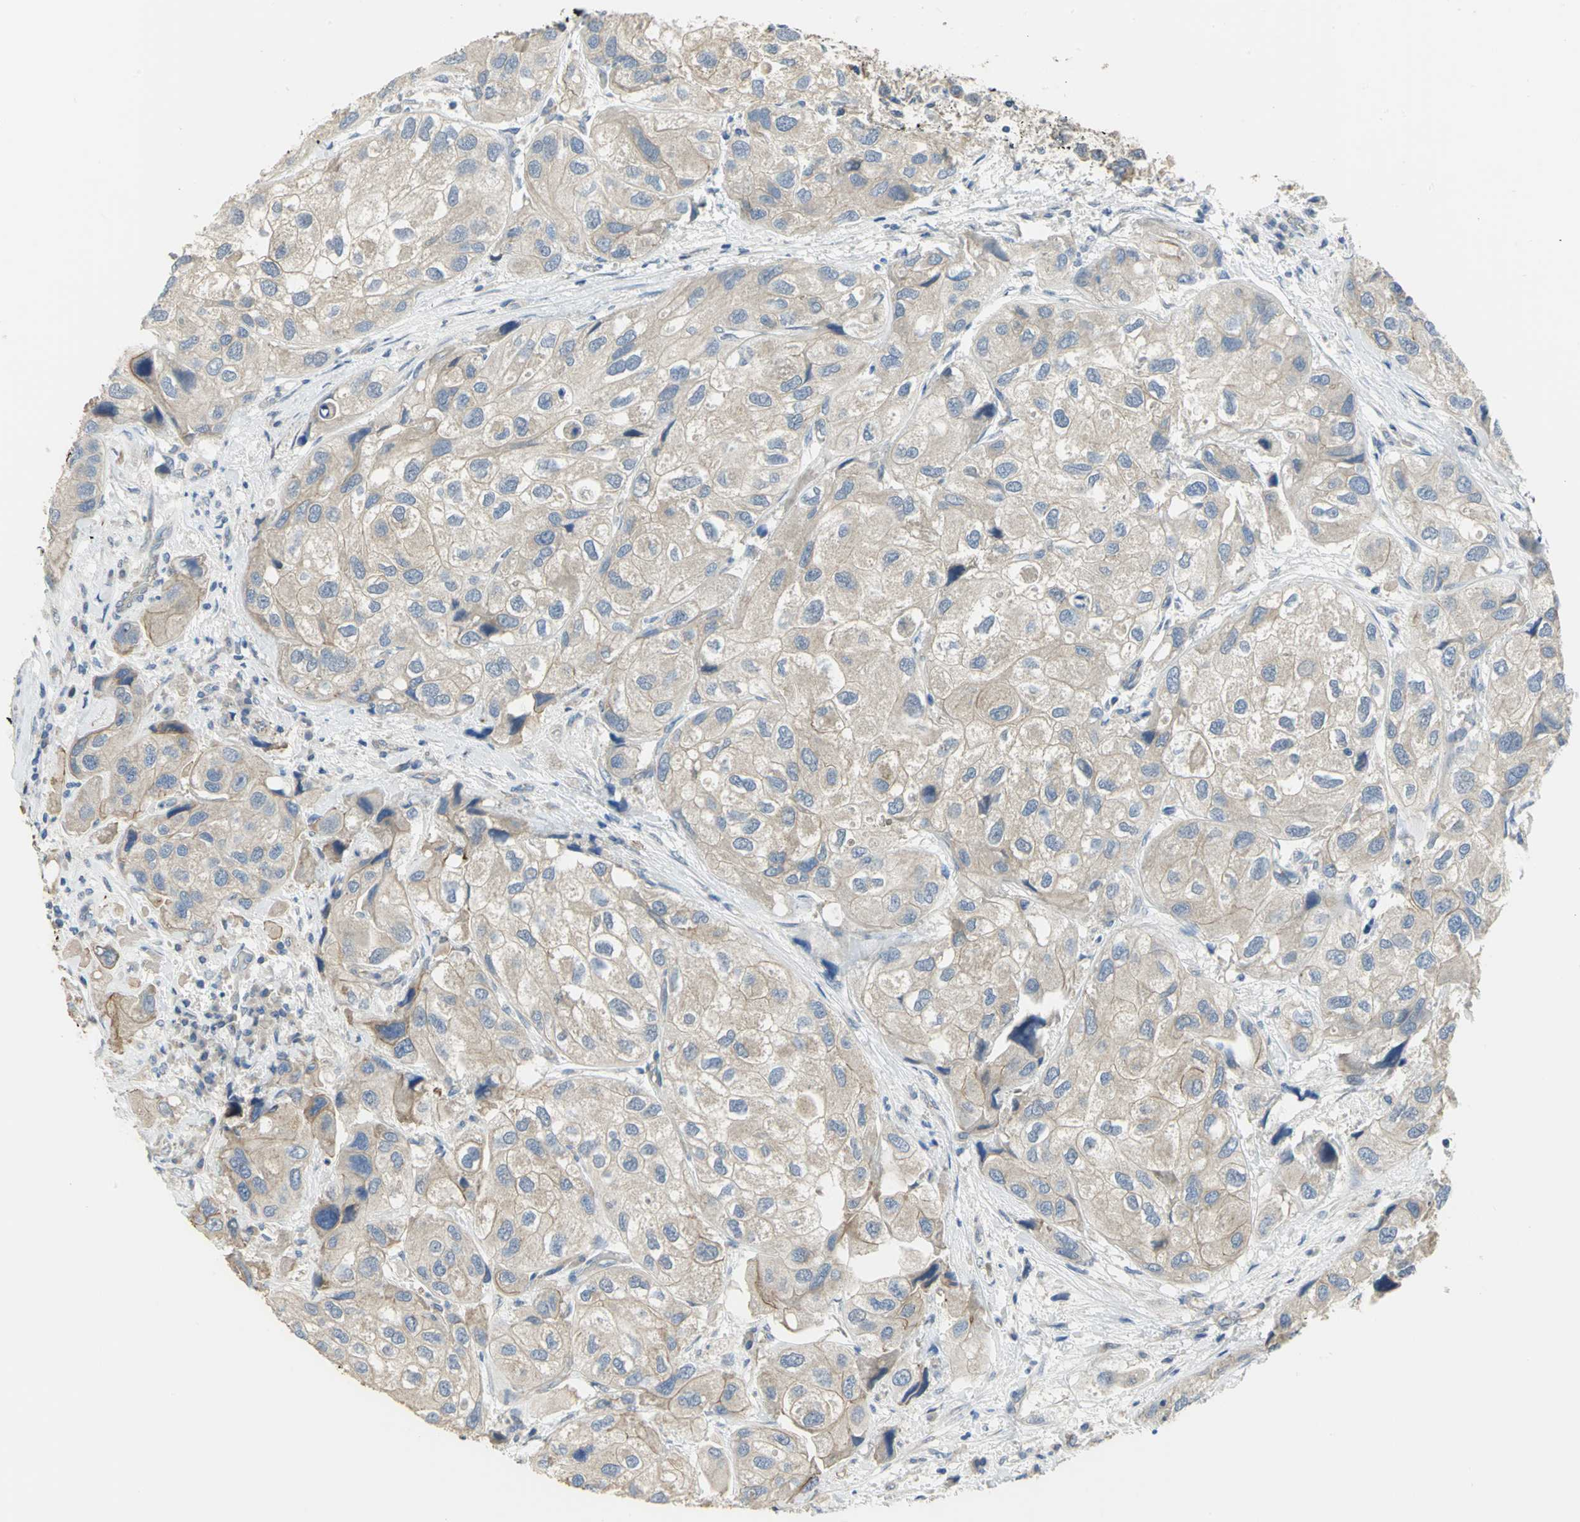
{"staining": {"intensity": "weak", "quantity": ">75%", "location": "cytoplasmic/membranous"}, "tissue": "urothelial cancer", "cell_type": "Tumor cells", "image_type": "cancer", "snomed": [{"axis": "morphology", "description": "Urothelial carcinoma, High grade"}, {"axis": "topography", "description": "Urinary bladder"}], "caption": "DAB immunohistochemical staining of human high-grade urothelial carcinoma exhibits weak cytoplasmic/membranous protein staining in about >75% of tumor cells.", "gene": "HTR1F", "patient": {"sex": "female", "age": 64}}